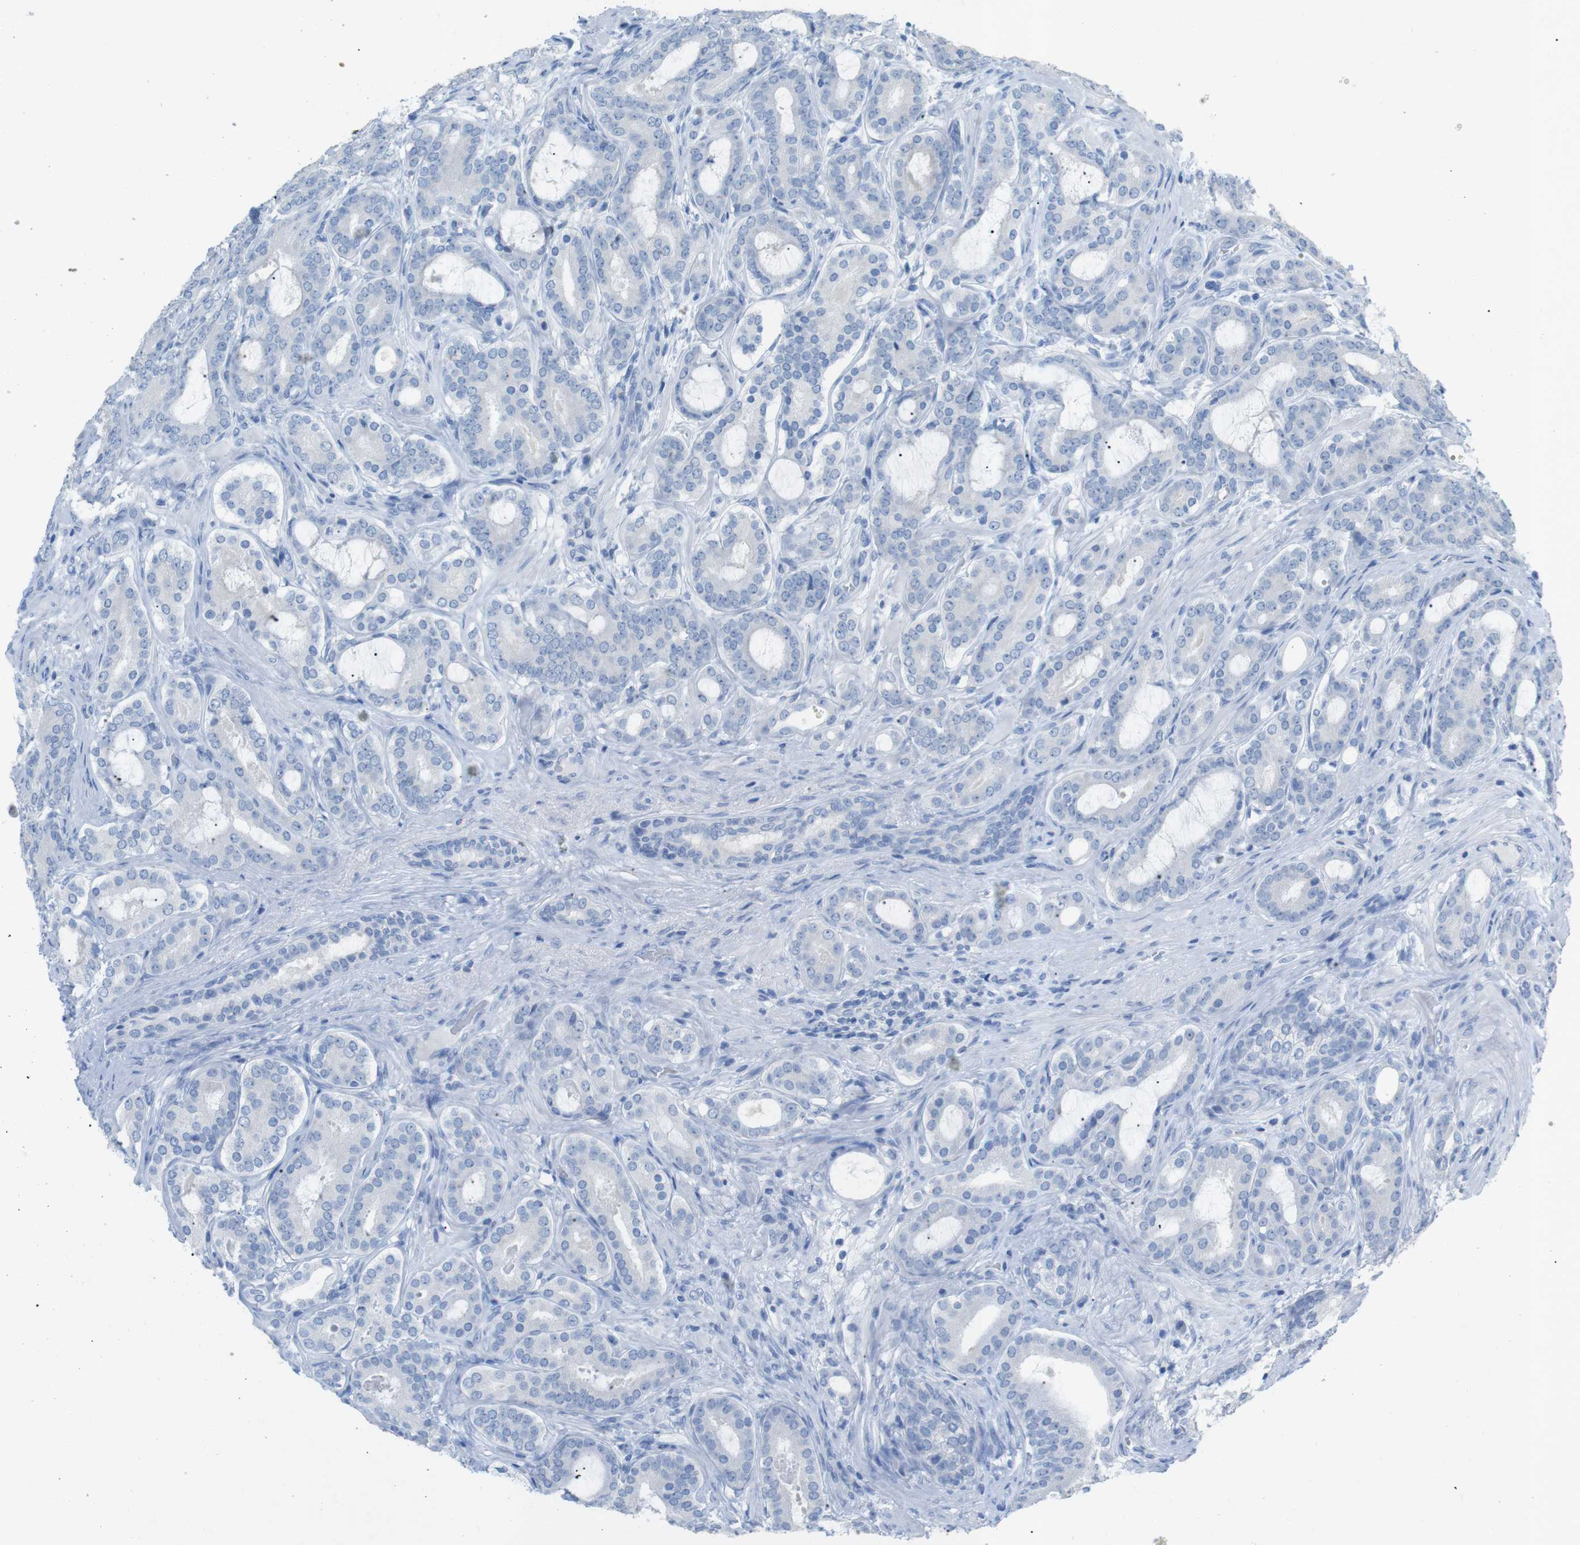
{"staining": {"intensity": "negative", "quantity": "none", "location": "none"}, "tissue": "prostate cancer", "cell_type": "Tumor cells", "image_type": "cancer", "snomed": [{"axis": "morphology", "description": "Adenocarcinoma, High grade"}, {"axis": "topography", "description": "Prostate"}], "caption": "Tumor cells are negative for brown protein staining in prostate cancer (high-grade adenocarcinoma). (DAB immunohistochemistry visualized using brightfield microscopy, high magnification).", "gene": "SALL4", "patient": {"sex": "male", "age": 60}}